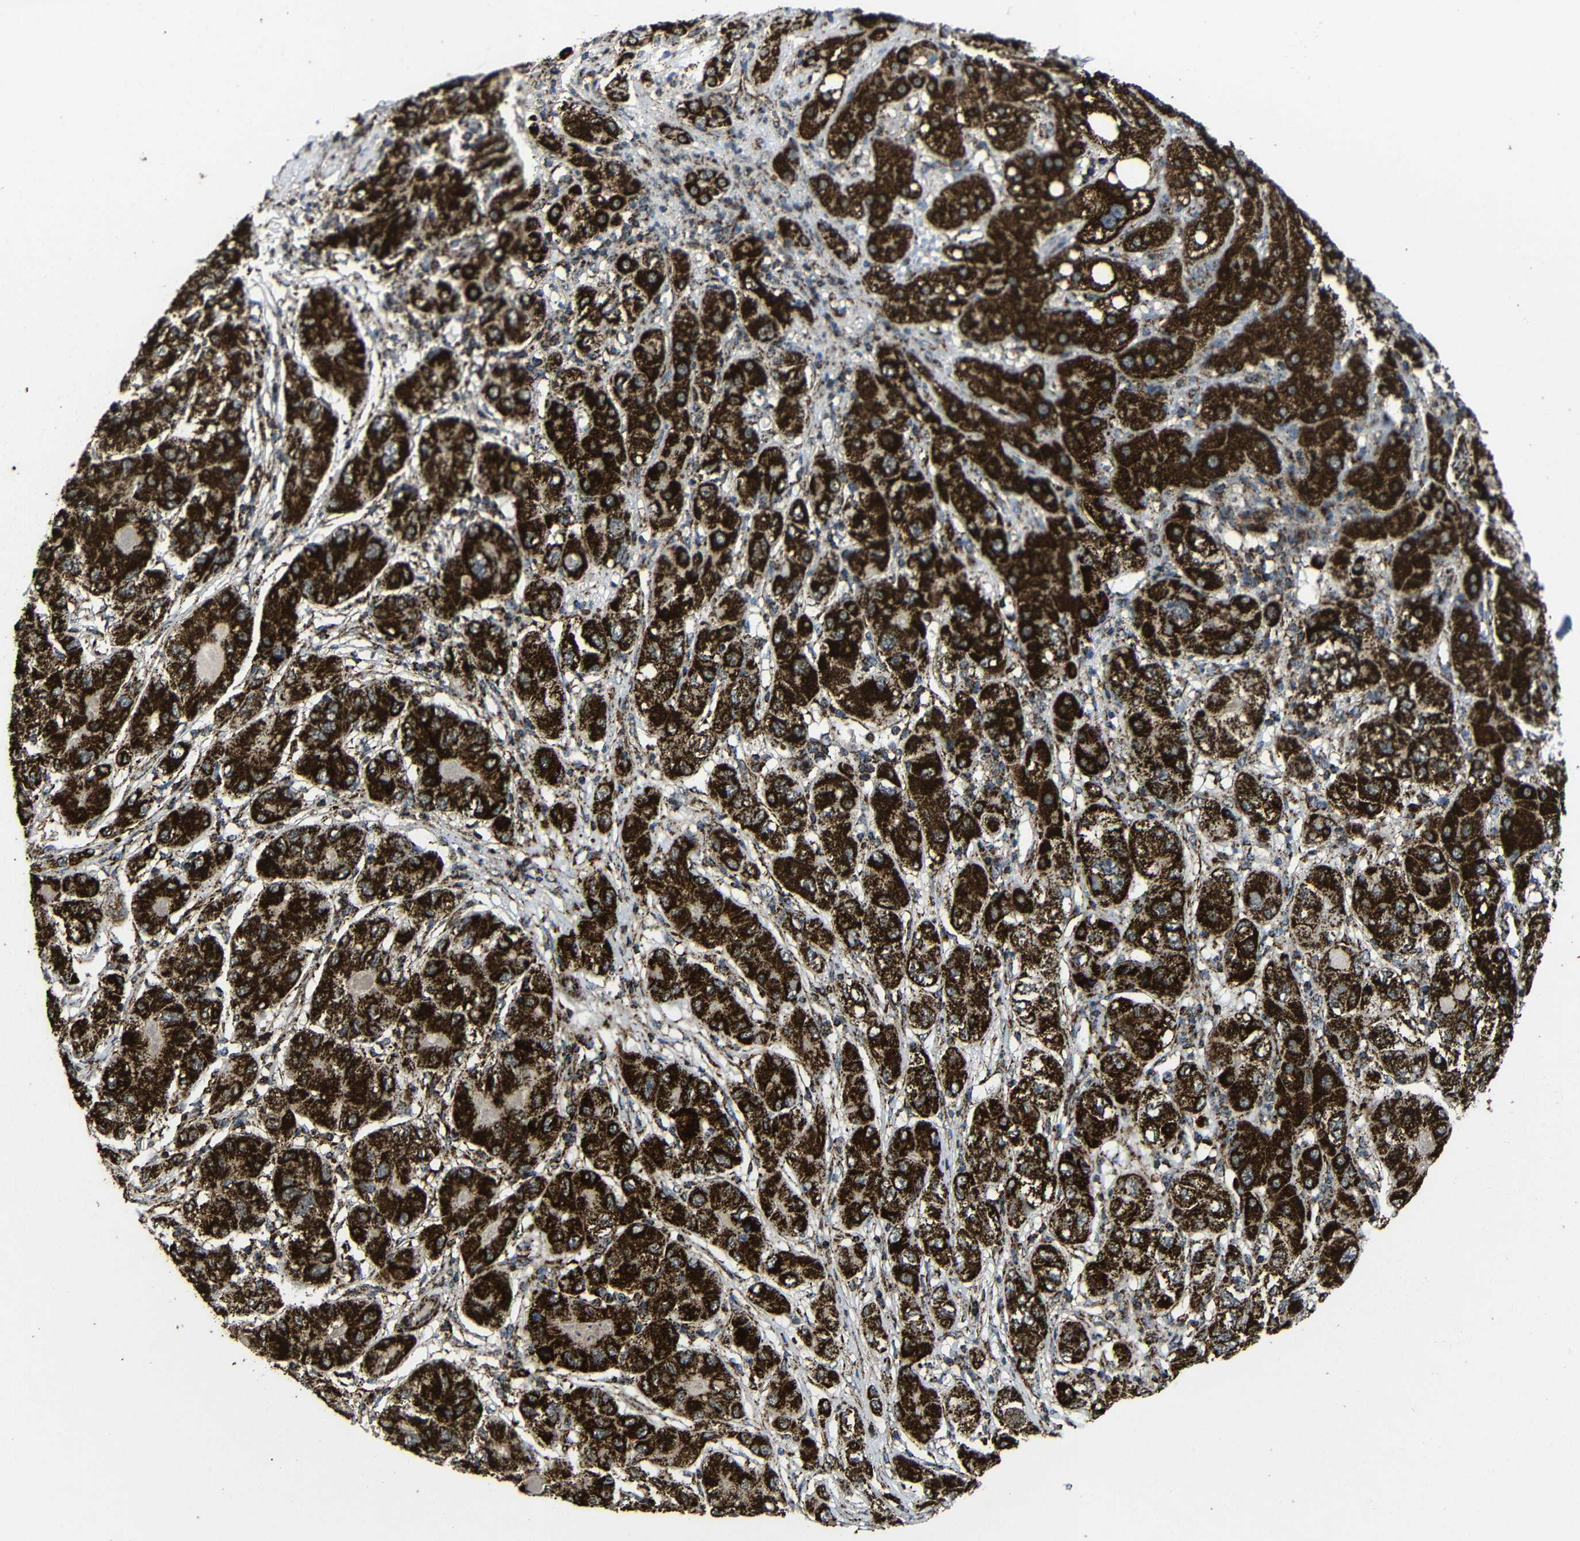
{"staining": {"intensity": "strong", "quantity": ">75%", "location": "cytoplasmic/membranous"}, "tissue": "liver cancer", "cell_type": "Tumor cells", "image_type": "cancer", "snomed": [{"axis": "morphology", "description": "Carcinoma, Hepatocellular, NOS"}, {"axis": "topography", "description": "Liver"}], "caption": "Brown immunohistochemical staining in liver cancer (hepatocellular carcinoma) reveals strong cytoplasmic/membranous staining in about >75% of tumor cells.", "gene": "ATP5F1A", "patient": {"sex": "male", "age": 80}}